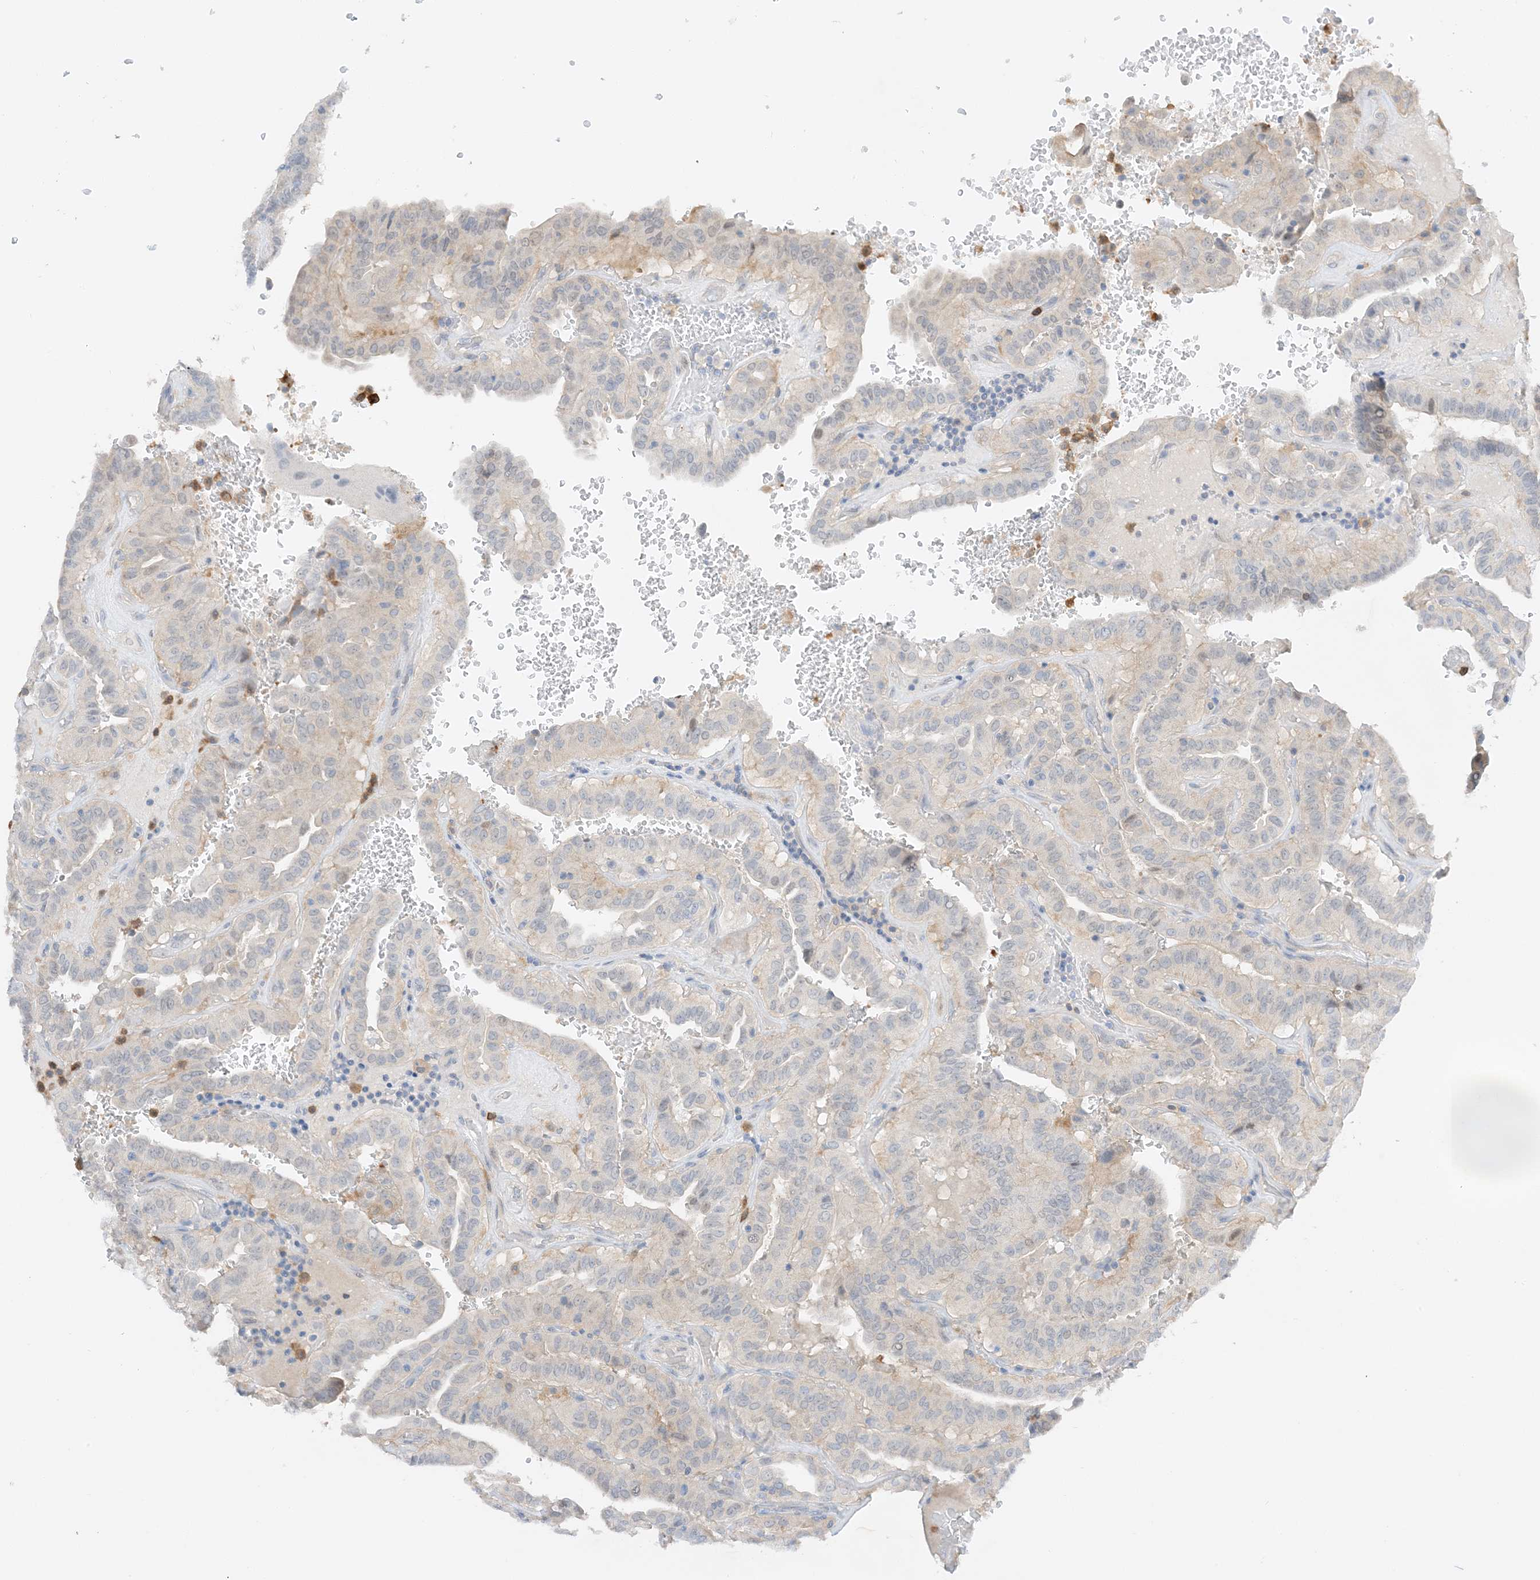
{"staining": {"intensity": "negative", "quantity": "none", "location": "none"}, "tissue": "thyroid cancer", "cell_type": "Tumor cells", "image_type": "cancer", "snomed": [{"axis": "morphology", "description": "Papillary adenocarcinoma, NOS"}, {"axis": "topography", "description": "Thyroid gland"}], "caption": "IHC photomicrograph of neoplastic tissue: thyroid cancer stained with DAB (3,3'-diaminobenzidine) exhibits no significant protein staining in tumor cells.", "gene": "KIFBP", "patient": {"sex": "male", "age": 77}}